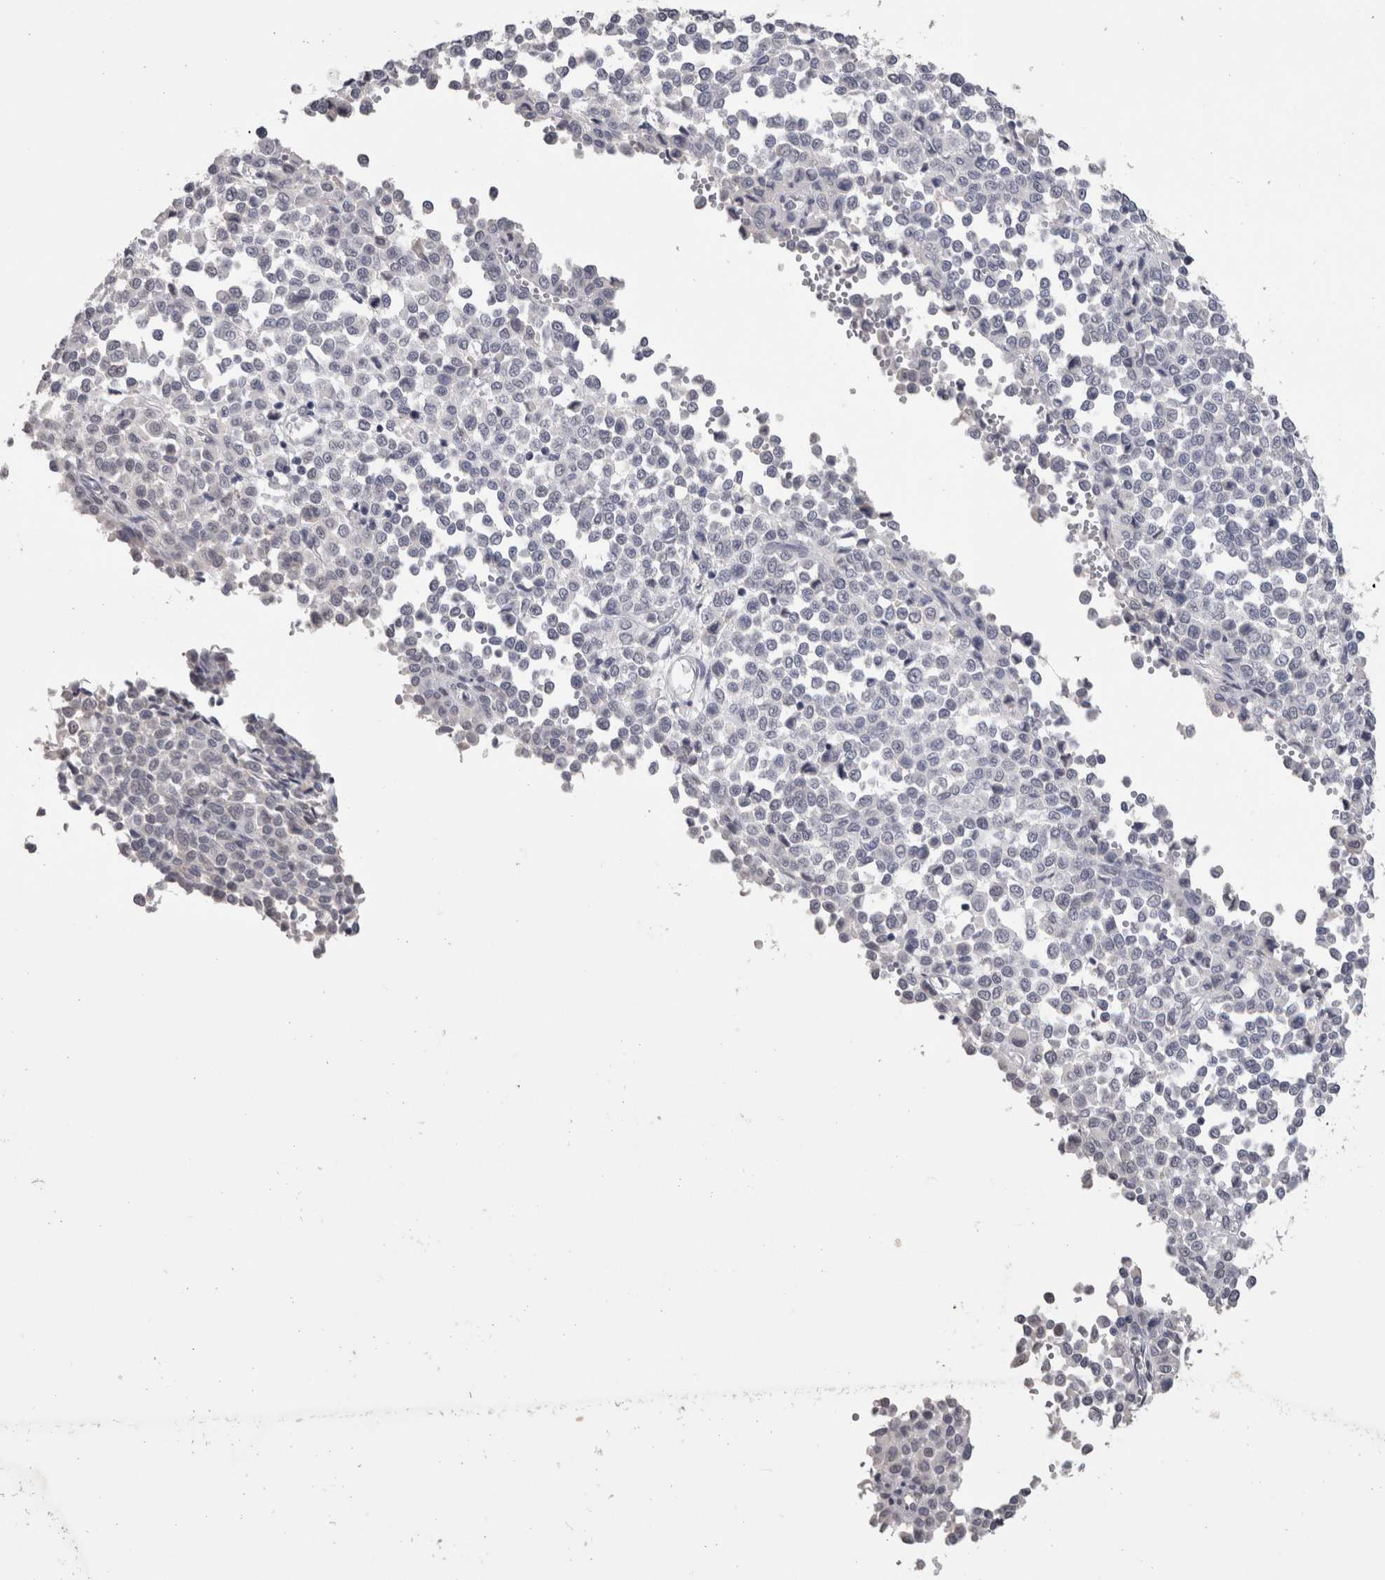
{"staining": {"intensity": "negative", "quantity": "none", "location": "none"}, "tissue": "melanoma", "cell_type": "Tumor cells", "image_type": "cancer", "snomed": [{"axis": "morphology", "description": "Malignant melanoma, Metastatic site"}, {"axis": "topography", "description": "Pancreas"}], "caption": "Malignant melanoma (metastatic site) was stained to show a protein in brown. There is no significant positivity in tumor cells.", "gene": "DDX17", "patient": {"sex": "female", "age": 30}}